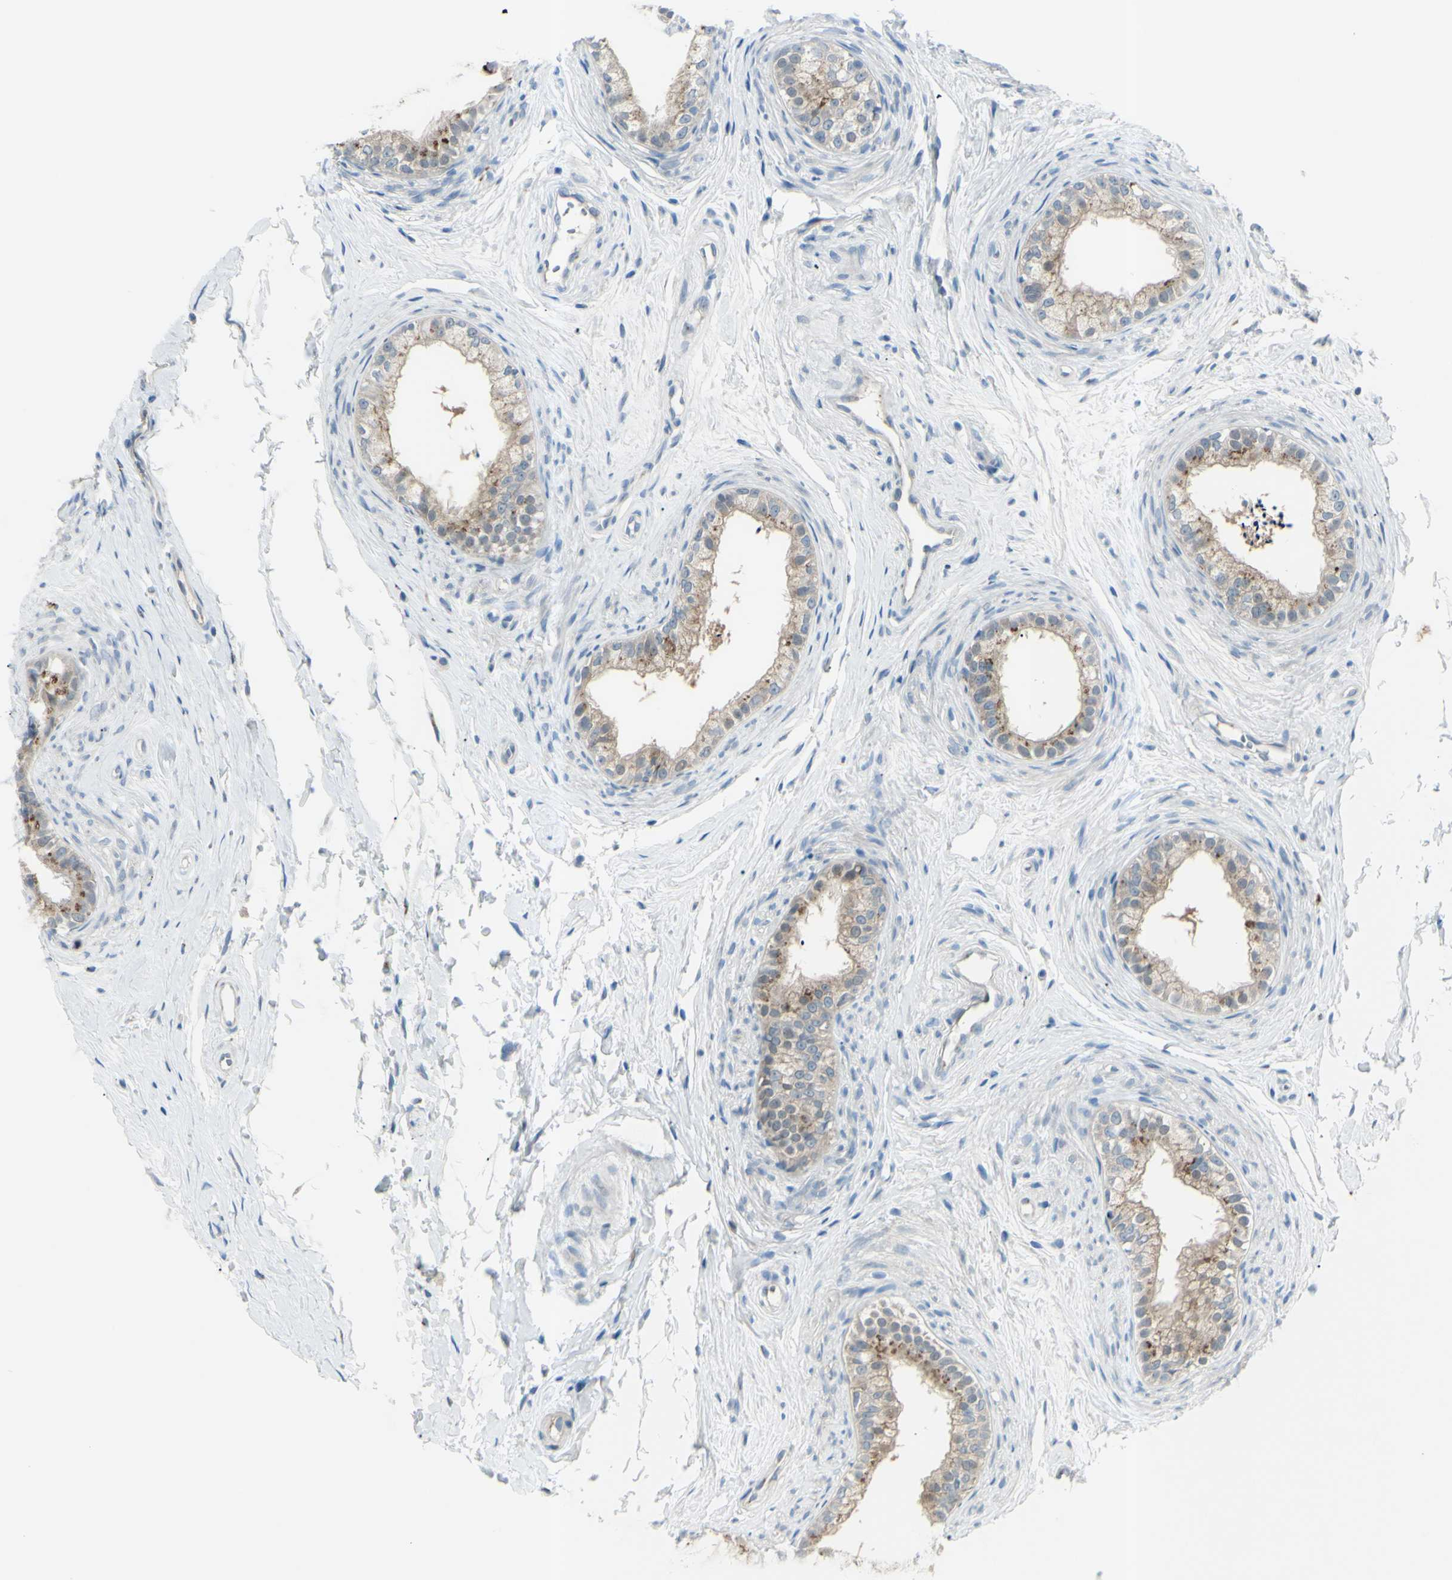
{"staining": {"intensity": "moderate", "quantity": ">75%", "location": "cytoplasmic/membranous"}, "tissue": "epididymis", "cell_type": "Glandular cells", "image_type": "normal", "snomed": [{"axis": "morphology", "description": "Normal tissue, NOS"}, {"axis": "topography", "description": "Epididymis"}], "caption": "Epididymis stained with DAB immunohistochemistry (IHC) exhibits medium levels of moderate cytoplasmic/membranous positivity in about >75% of glandular cells.", "gene": "B4GALT1", "patient": {"sex": "male", "age": 56}}